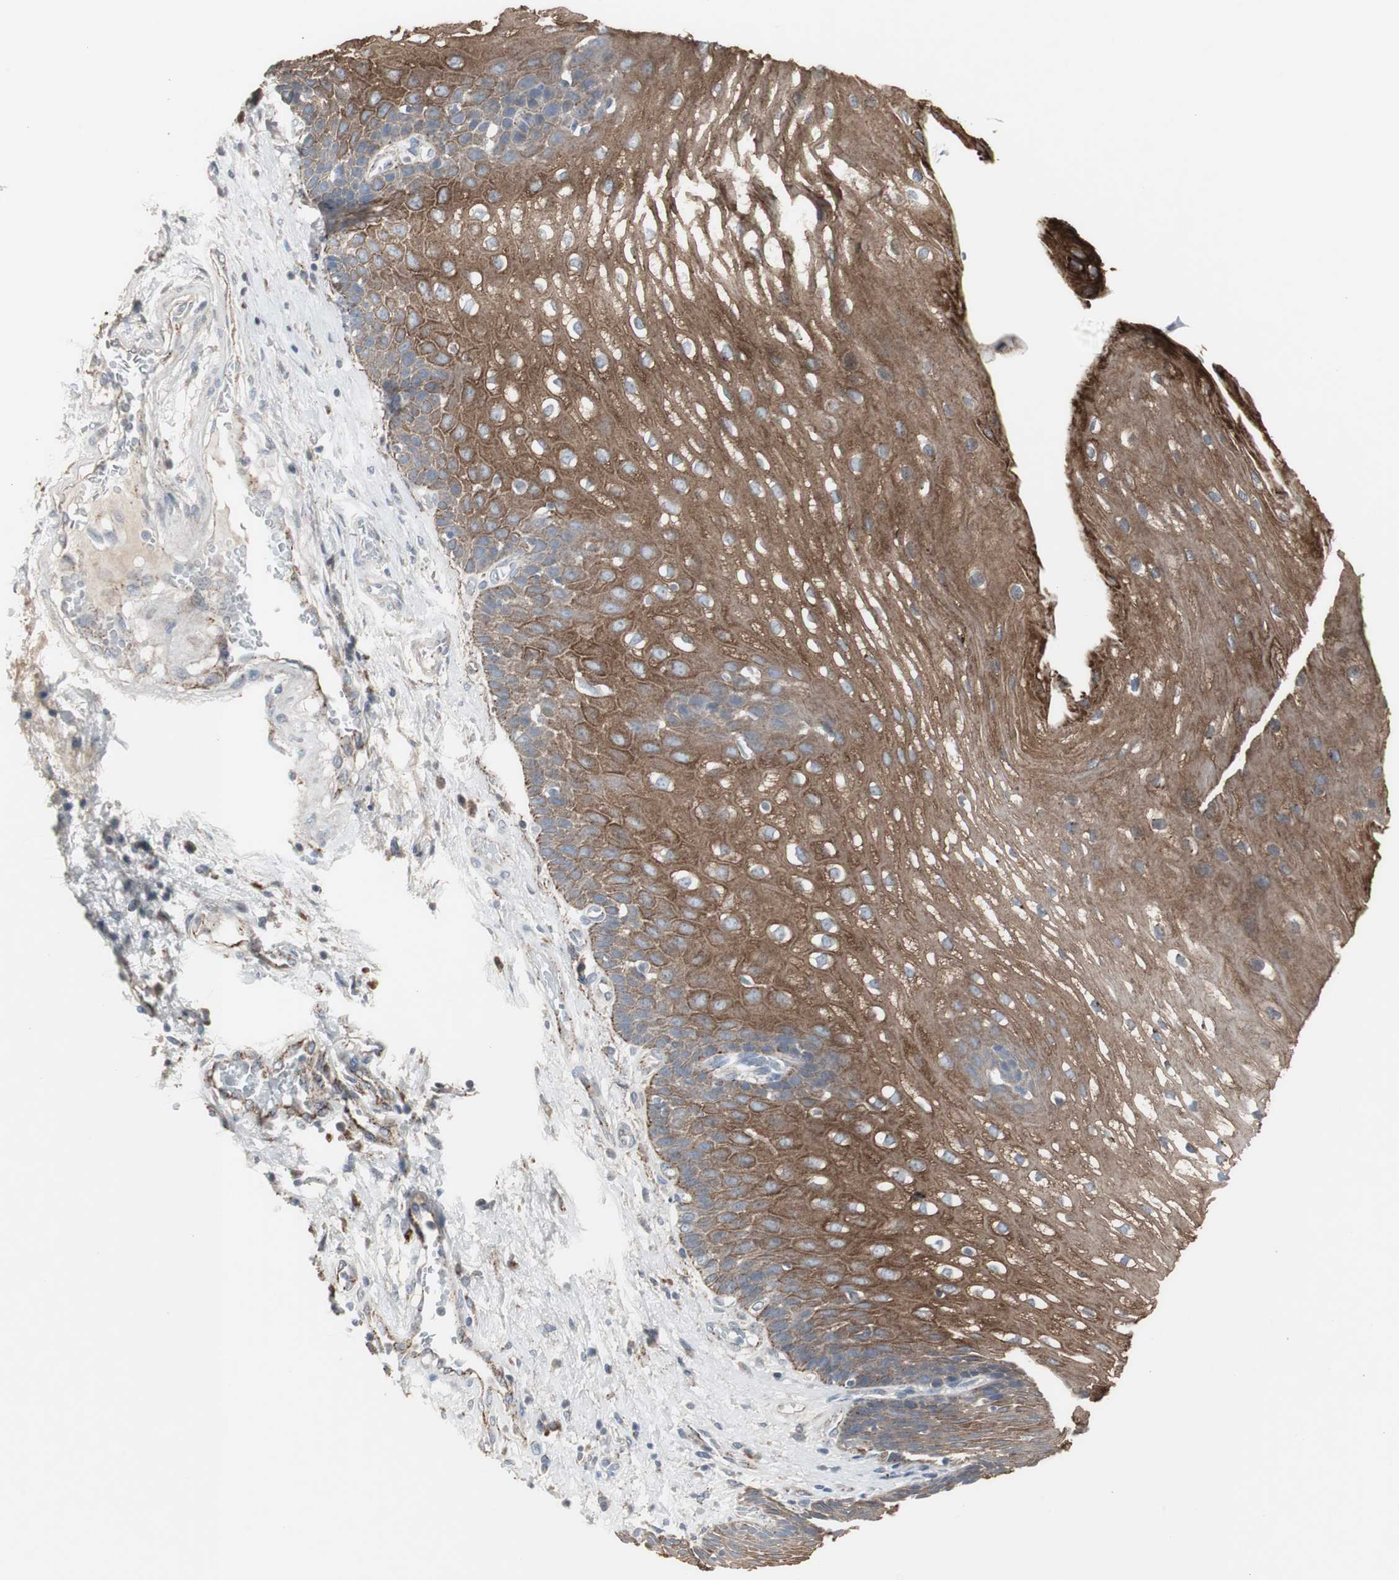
{"staining": {"intensity": "moderate", "quantity": ">75%", "location": "cytoplasmic/membranous"}, "tissue": "esophagus", "cell_type": "Squamous epithelial cells", "image_type": "normal", "snomed": [{"axis": "morphology", "description": "Normal tissue, NOS"}, {"axis": "topography", "description": "Esophagus"}], "caption": "A brown stain labels moderate cytoplasmic/membranous staining of a protein in squamous epithelial cells of benign esophagus. (DAB (3,3'-diaminobenzidine) IHC with brightfield microscopy, high magnification).", "gene": "GBA1", "patient": {"sex": "male", "age": 48}}